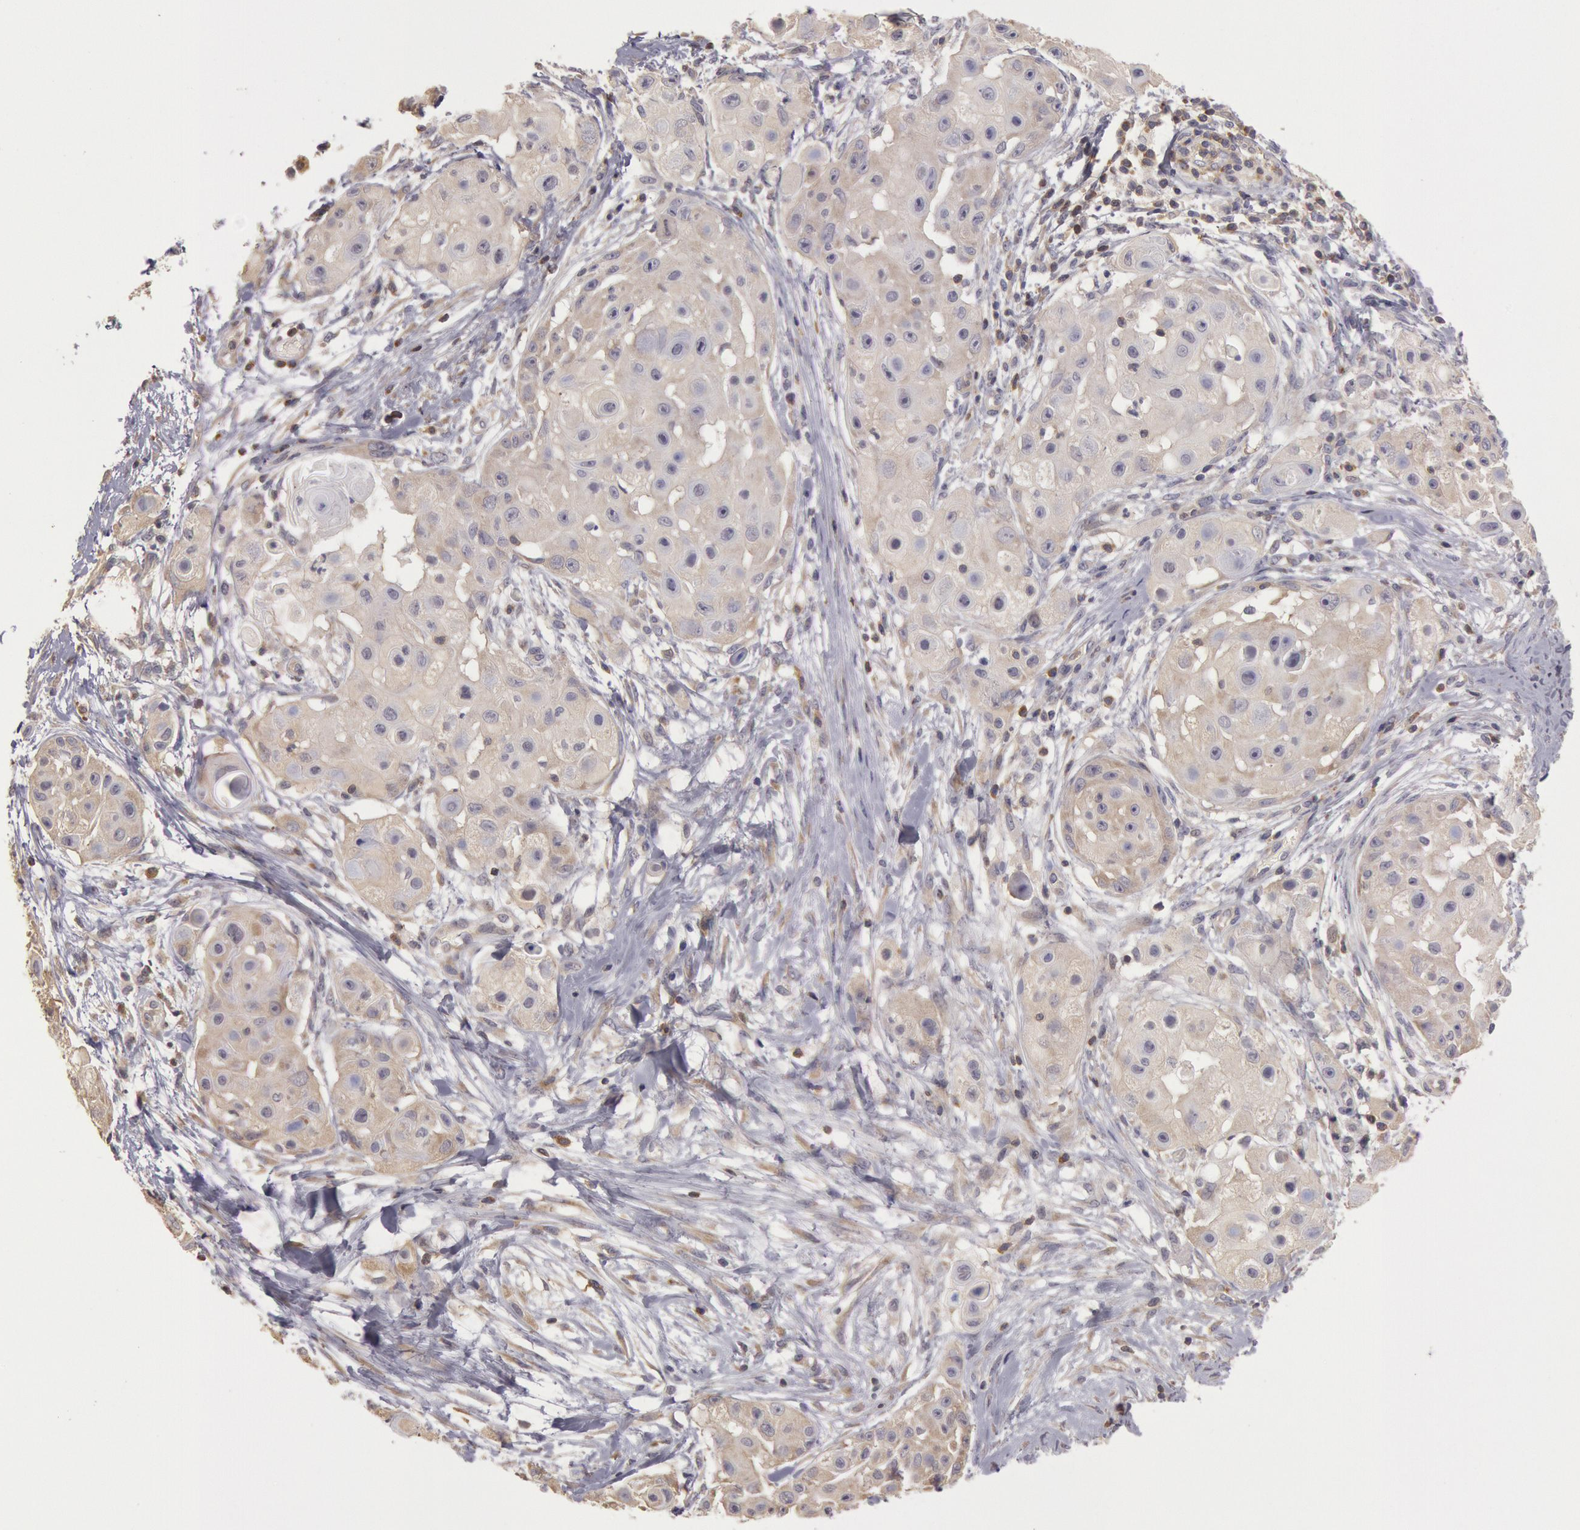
{"staining": {"intensity": "weak", "quantity": ">75%", "location": "cytoplasmic/membranous"}, "tissue": "skin cancer", "cell_type": "Tumor cells", "image_type": "cancer", "snomed": [{"axis": "morphology", "description": "Squamous cell carcinoma, NOS"}, {"axis": "topography", "description": "Skin"}], "caption": "IHC image of human skin cancer stained for a protein (brown), which exhibits low levels of weak cytoplasmic/membranous staining in approximately >75% of tumor cells.", "gene": "NMT2", "patient": {"sex": "female", "age": 57}}